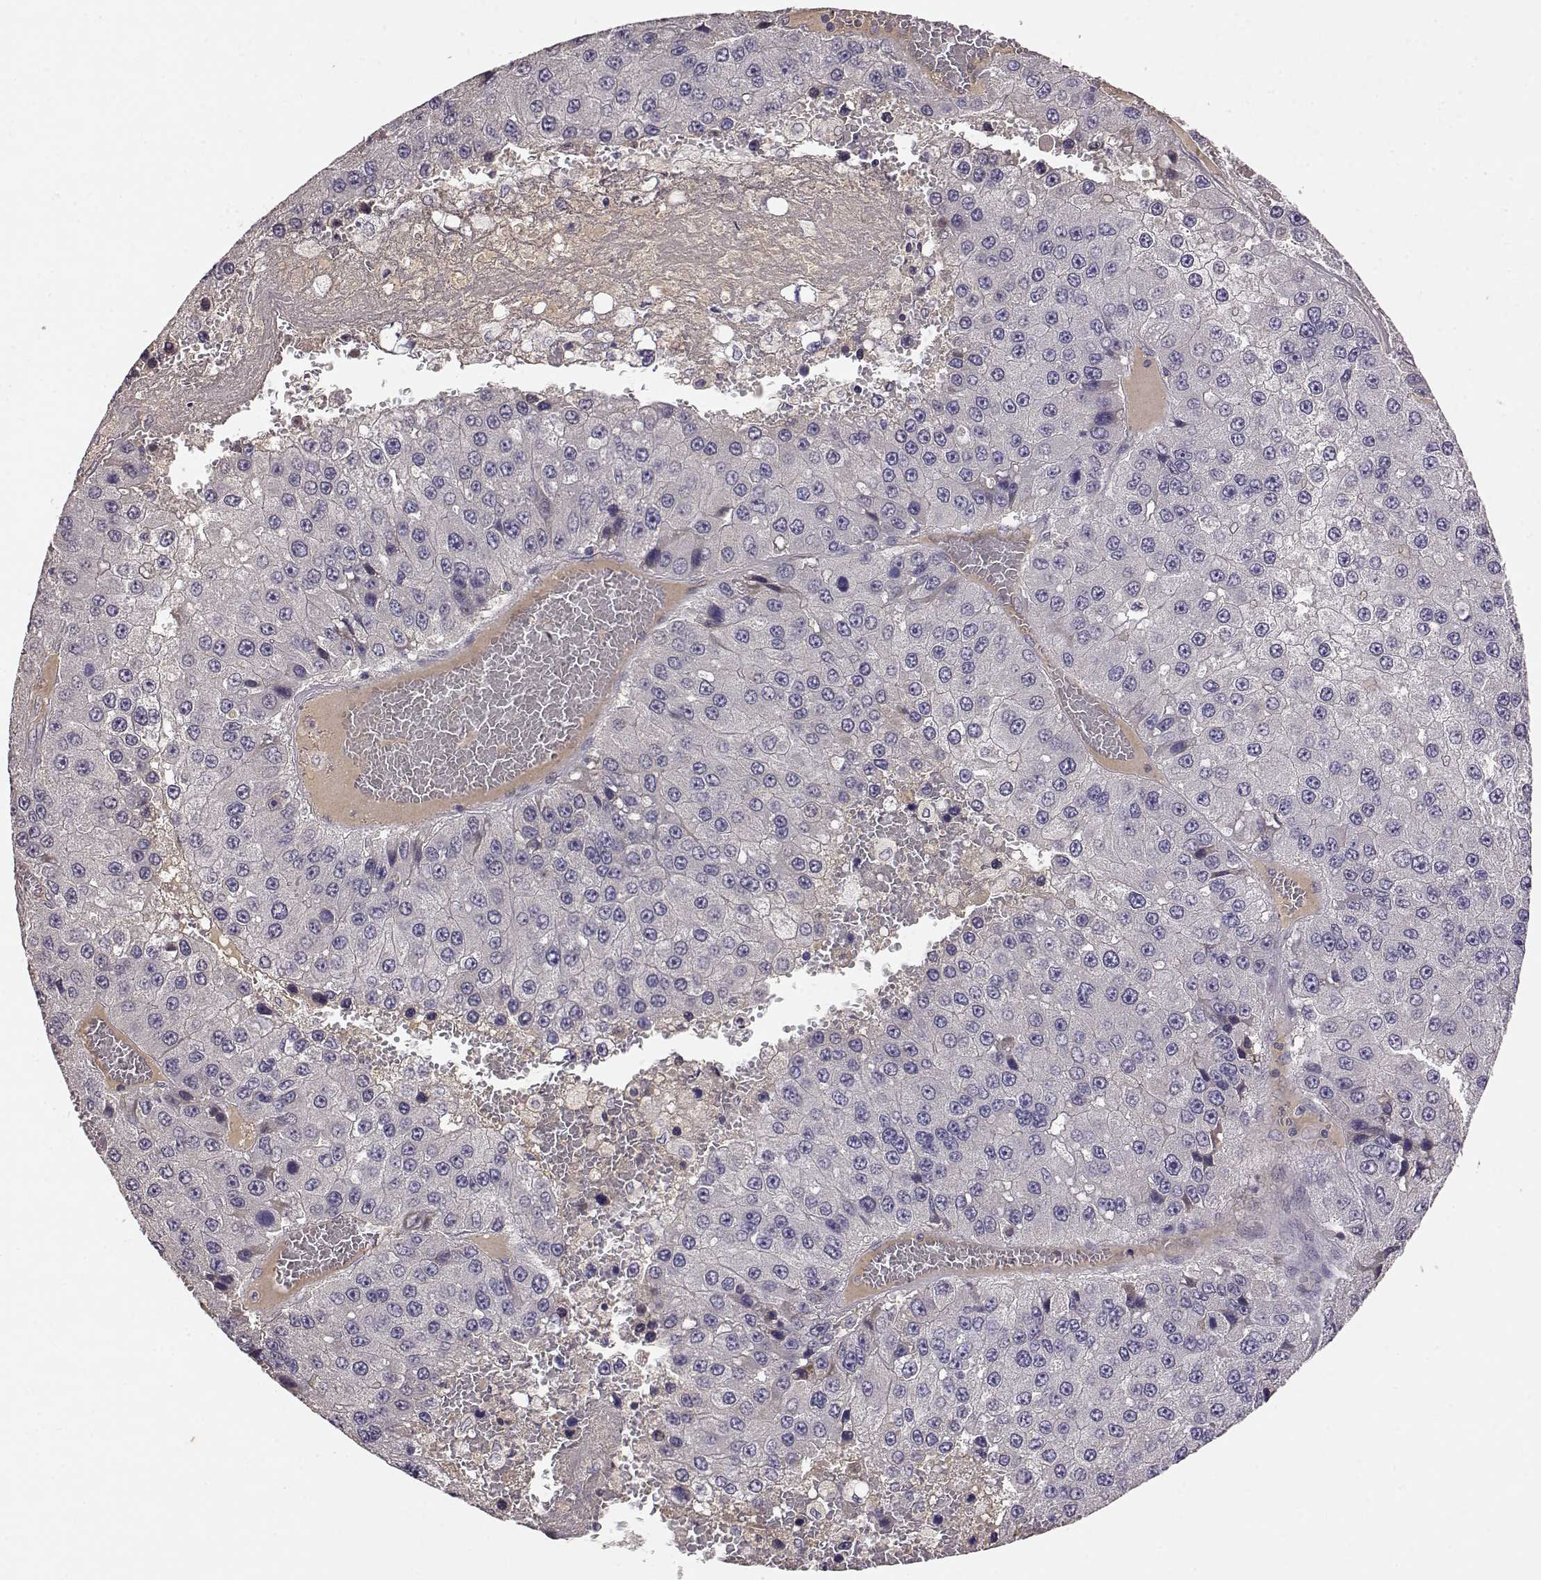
{"staining": {"intensity": "negative", "quantity": "none", "location": "none"}, "tissue": "liver cancer", "cell_type": "Tumor cells", "image_type": "cancer", "snomed": [{"axis": "morphology", "description": "Carcinoma, Hepatocellular, NOS"}, {"axis": "topography", "description": "Liver"}], "caption": "High power microscopy histopathology image of an immunohistochemistry micrograph of liver cancer (hepatocellular carcinoma), revealing no significant staining in tumor cells. (Brightfield microscopy of DAB (3,3'-diaminobenzidine) IHC at high magnification).", "gene": "TACR1", "patient": {"sex": "female", "age": 73}}